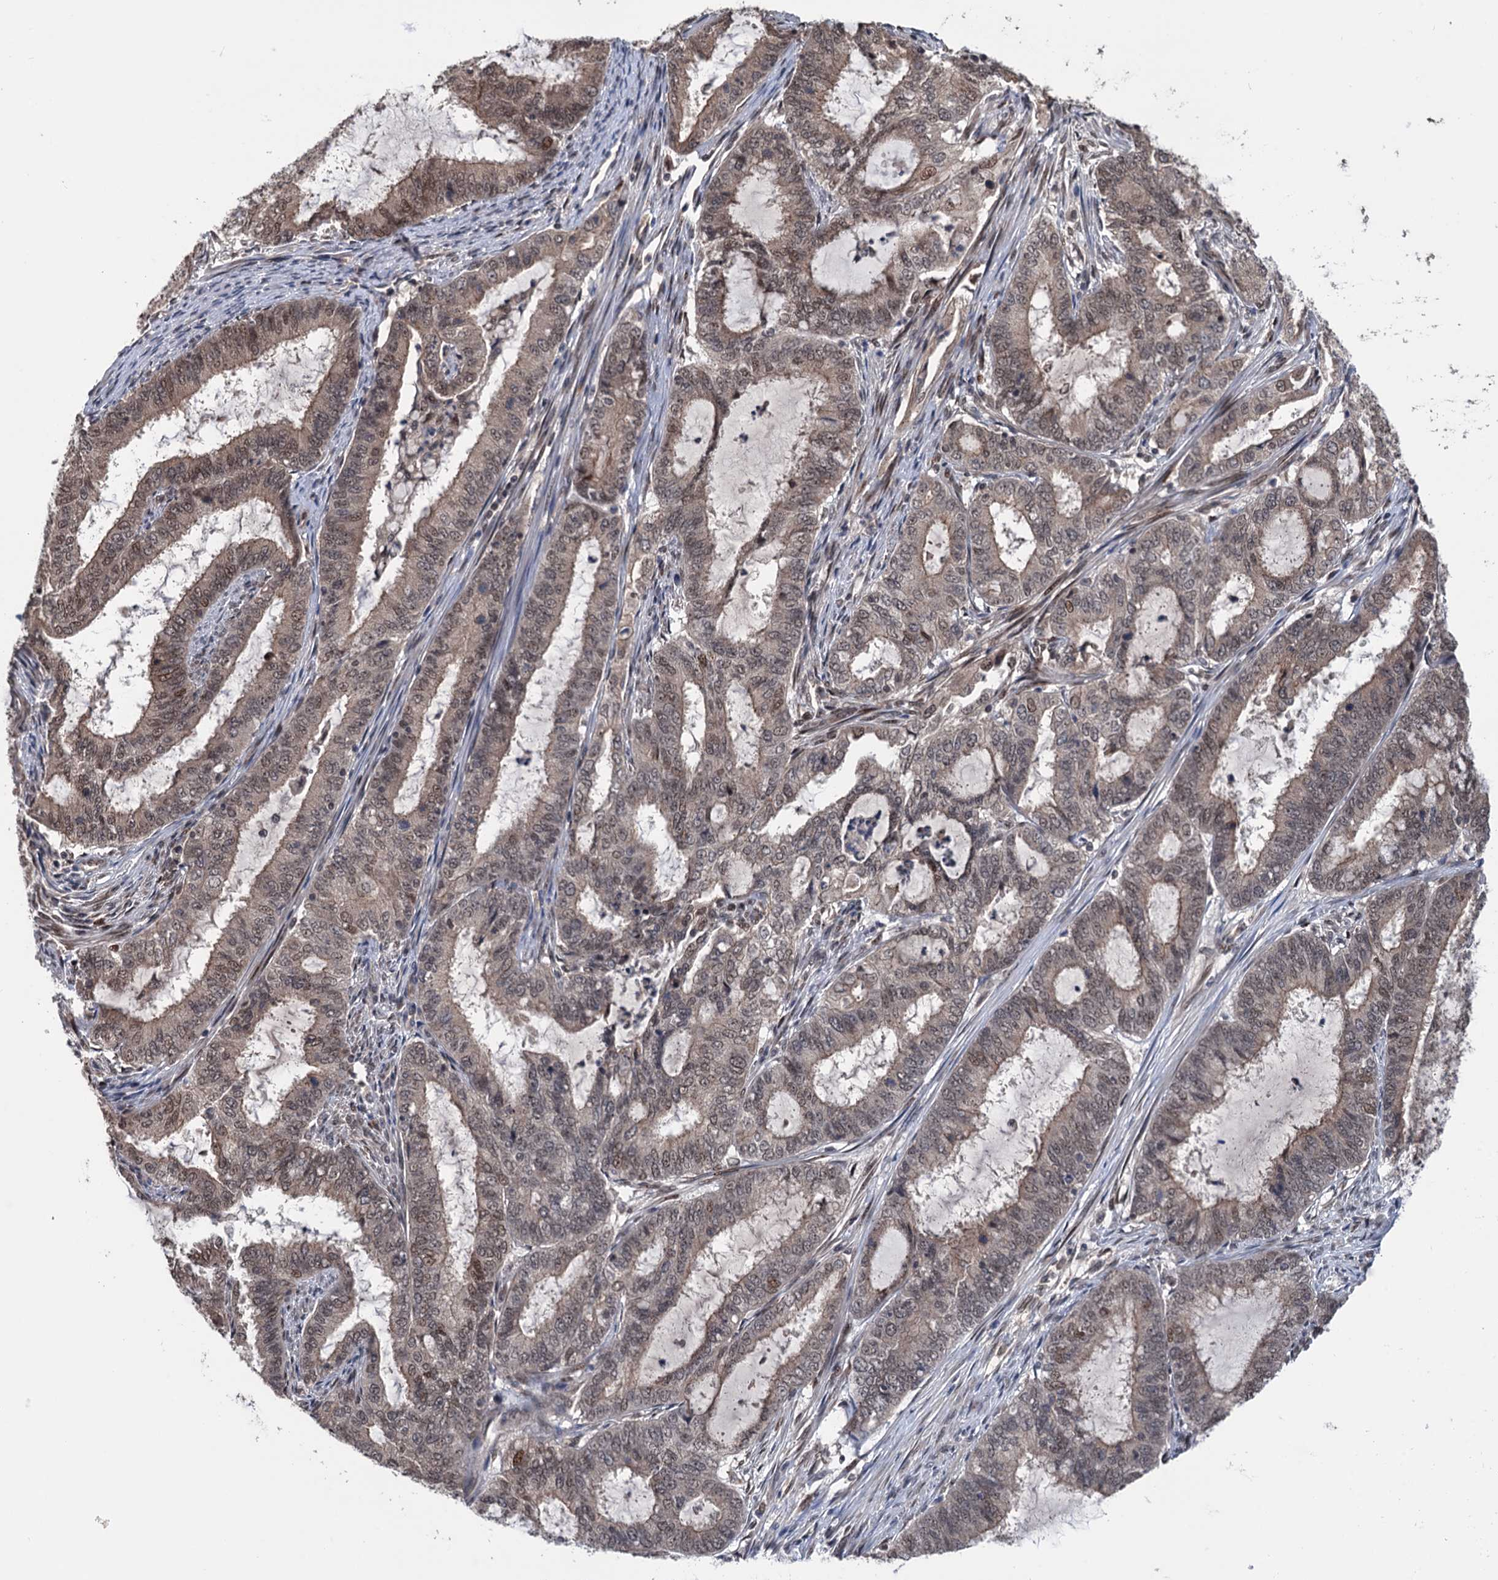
{"staining": {"intensity": "moderate", "quantity": "<25%", "location": "nuclear"}, "tissue": "endometrial cancer", "cell_type": "Tumor cells", "image_type": "cancer", "snomed": [{"axis": "morphology", "description": "Adenocarcinoma, NOS"}, {"axis": "topography", "description": "Endometrium"}], "caption": "Immunohistochemistry (IHC) micrograph of neoplastic tissue: adenocarcinoma (endometrial) stained using immunohistochemistry displays low levels of moderate protein expression localized specifically in the nuclear of tumor cells, appearing as a nuclear brown color.", "gene": "RASSF4", "patient": {"sex": "female", "age": 51}}